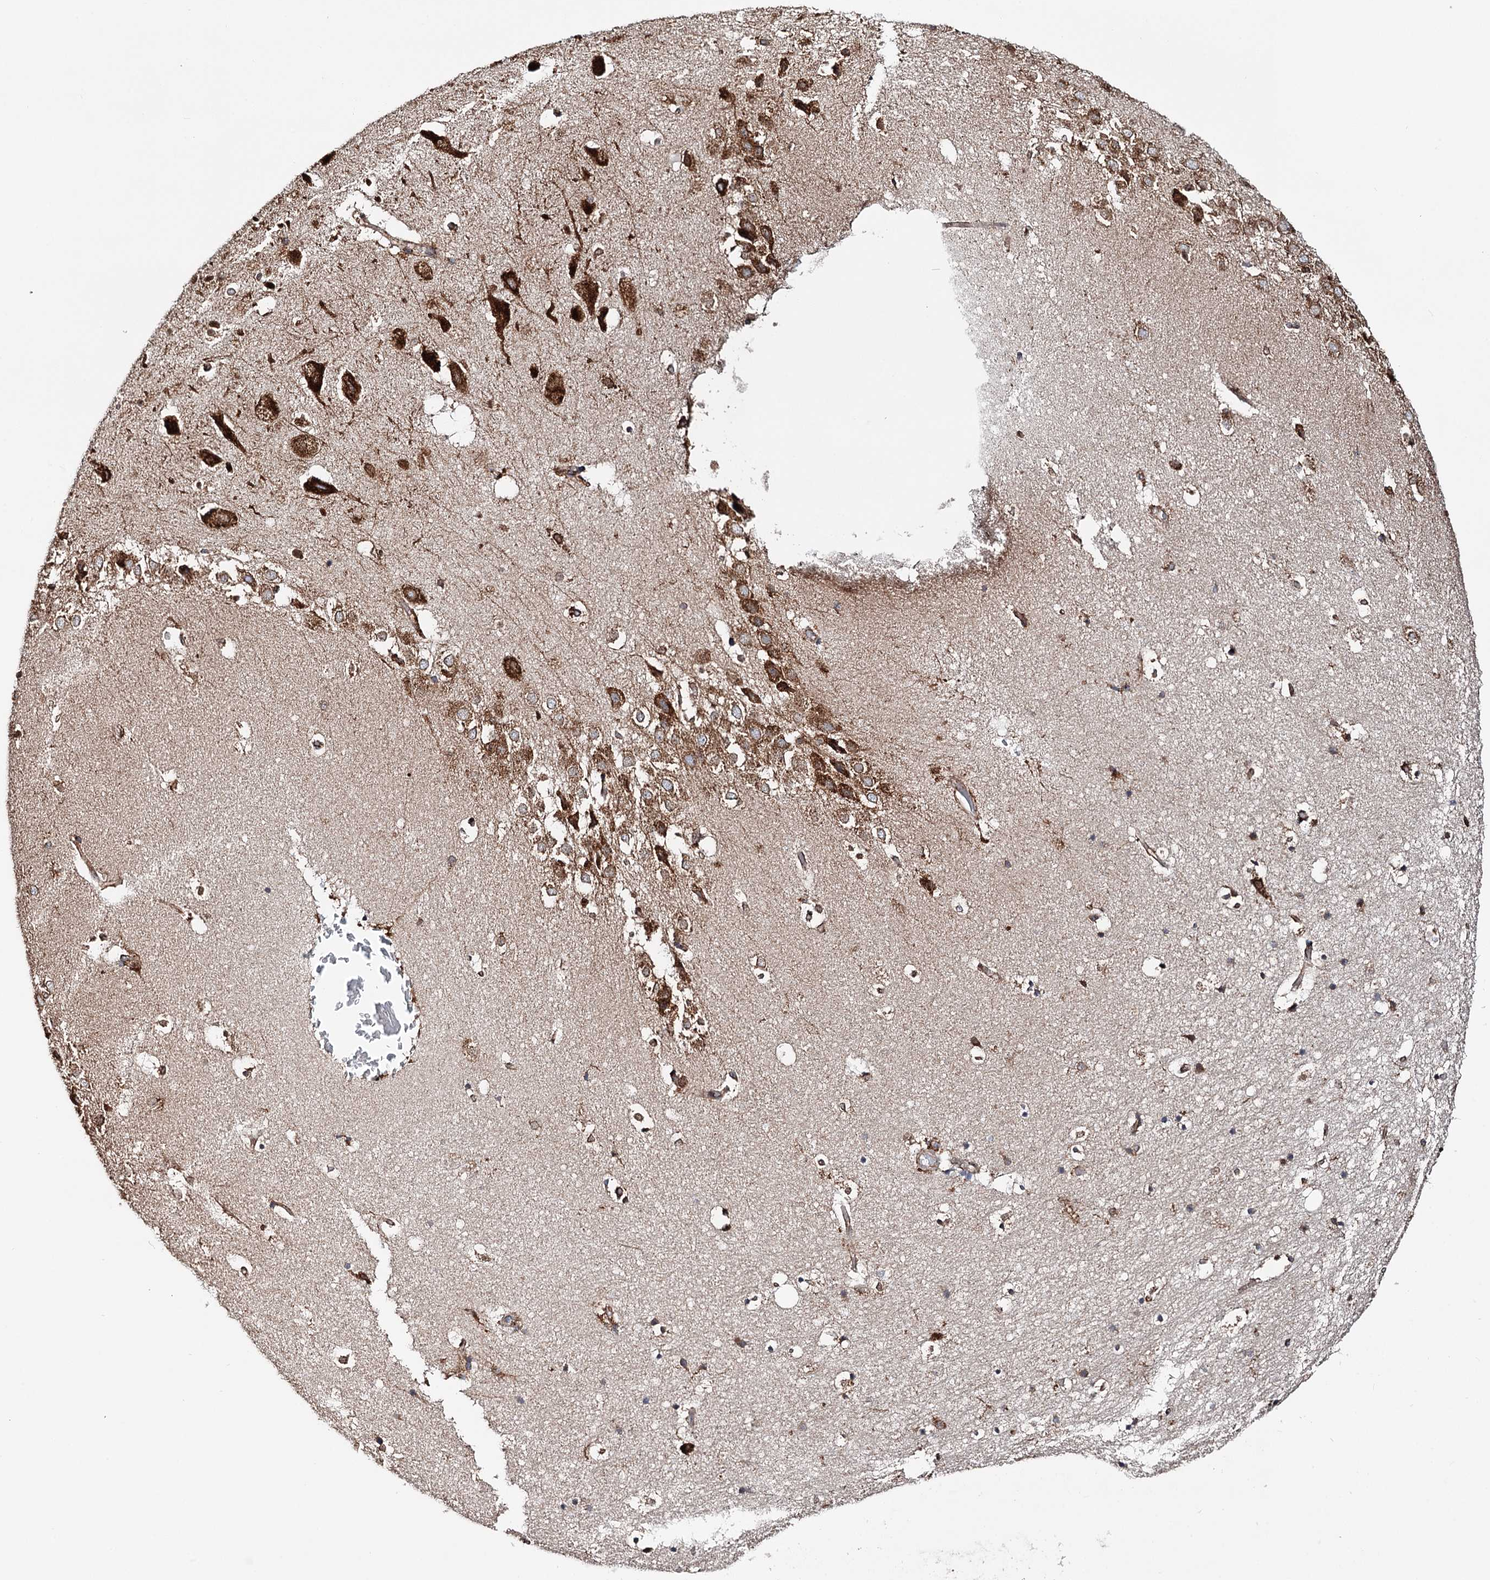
{"staining": {"intensity": "strong", "quantity": "25%-75%", "location": "cytoplasmic/membranous"}, "tissue": "hippocampus", "cell_type": "Glial cells", "image_type": "normal", "snomed": [{"axis": "morphology", "description": "Normal tissue, NOS"}, {"axis": "topography", "description": "Hippocampus"}], "caption": "Immunohistochemistry micrograph of benign hippocampus: human hippocampus stained using immunohistochemistry reveals high levels of strong protein expression localized specifically in the cytoplasmic/membranous of glial cells, appearing as a cytoplasmic/membranous brown color.", "gene": "ERP29", "patient": {"sex": "female", "age": 52}}